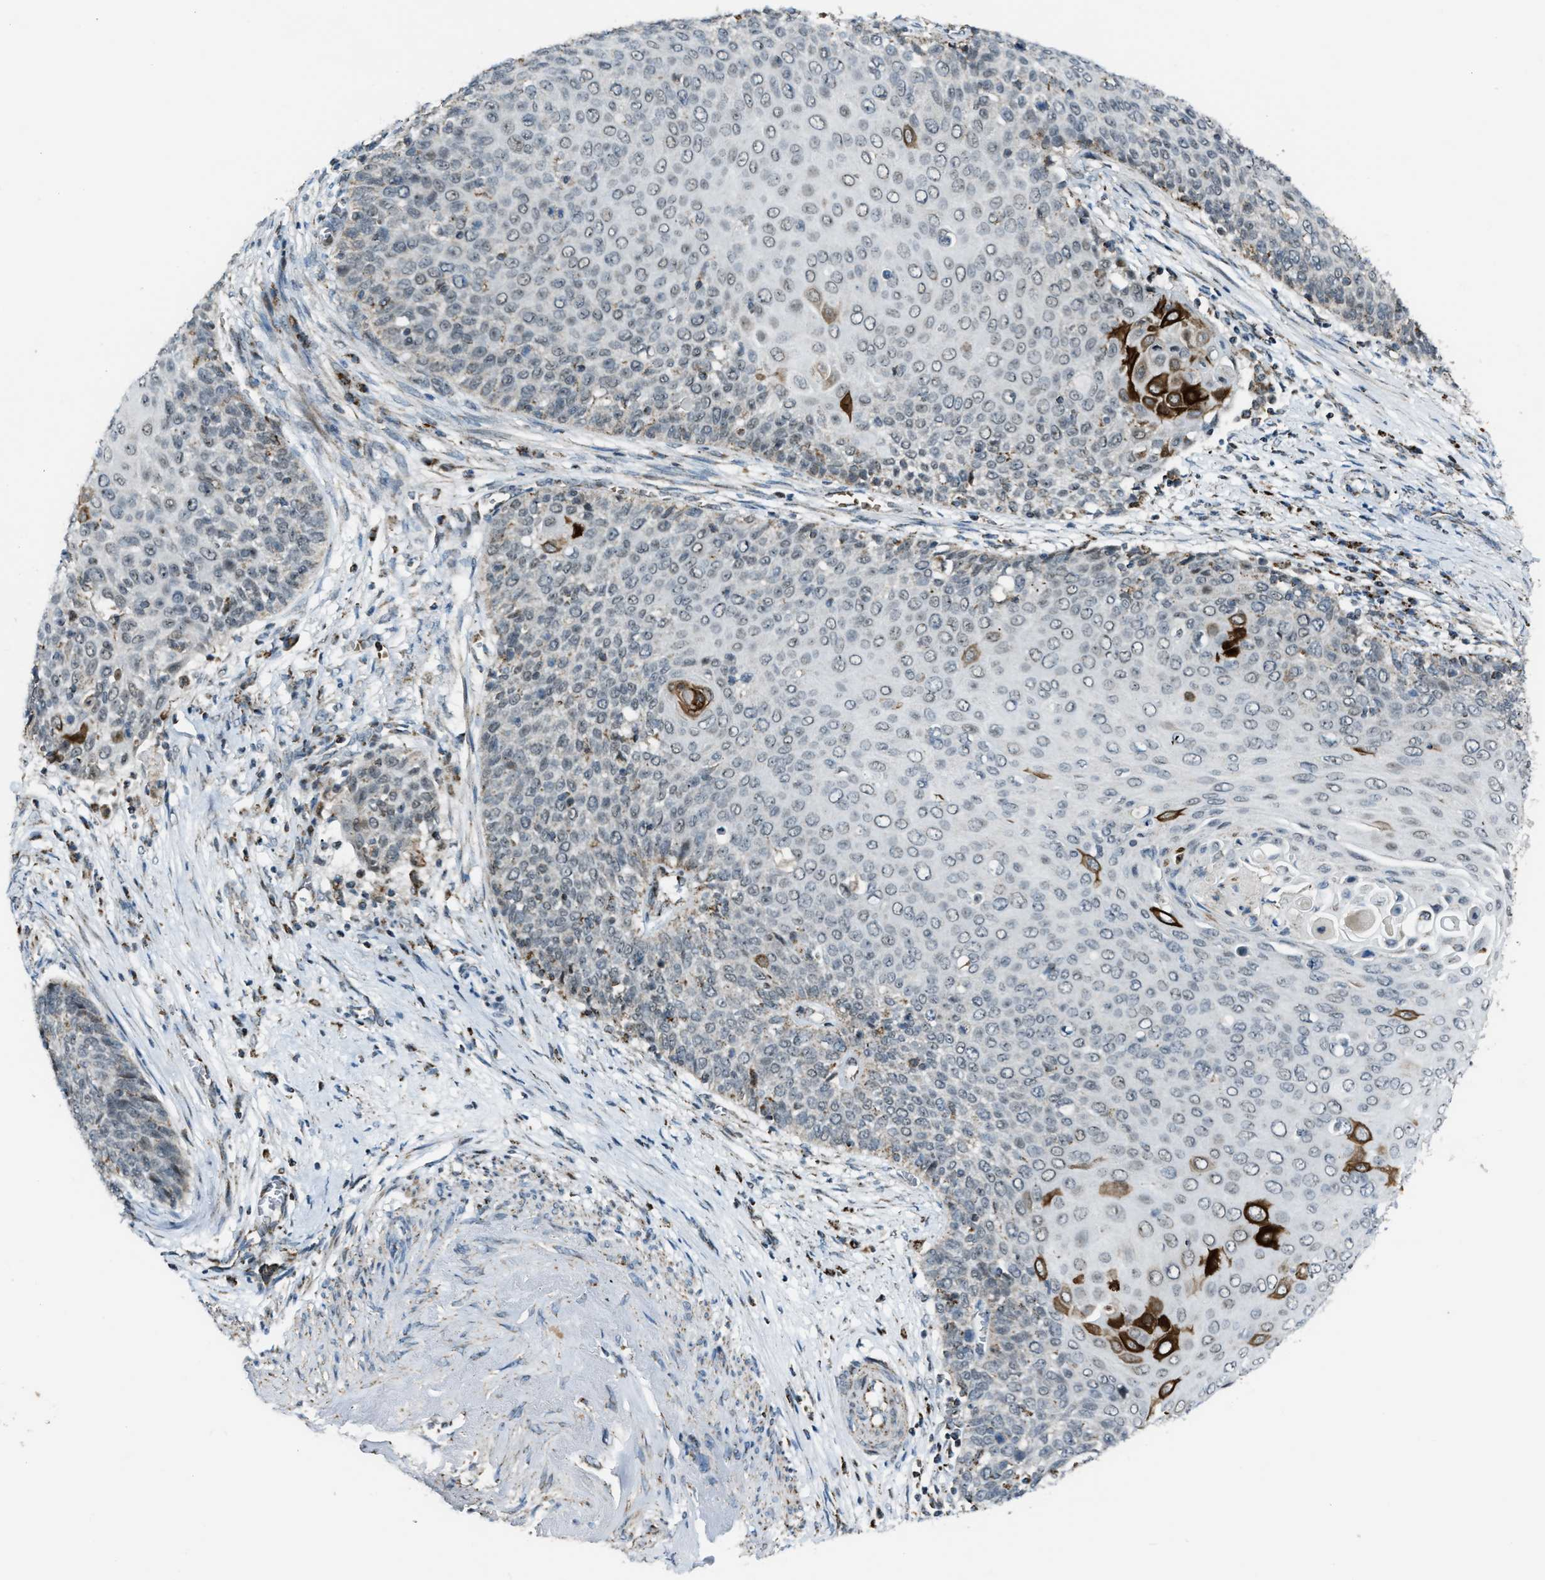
{"staining": {"intensity": "negative", "quantity": "none", "location": "none"}, "tissue": "cervical cancer", "cell_type": "Tumor cells", "image_type": "cancer", "snomed": [{"axis": "morphology", "description": "Squamous cell carcinoma, NOS"}, {"axis": "topography", "description": "Cervix"}], "caption": "Tumor cells show no significant expression in cervical cancer.", "gene": "CHN2", "patient": {"sex": "female", "age": 39}}